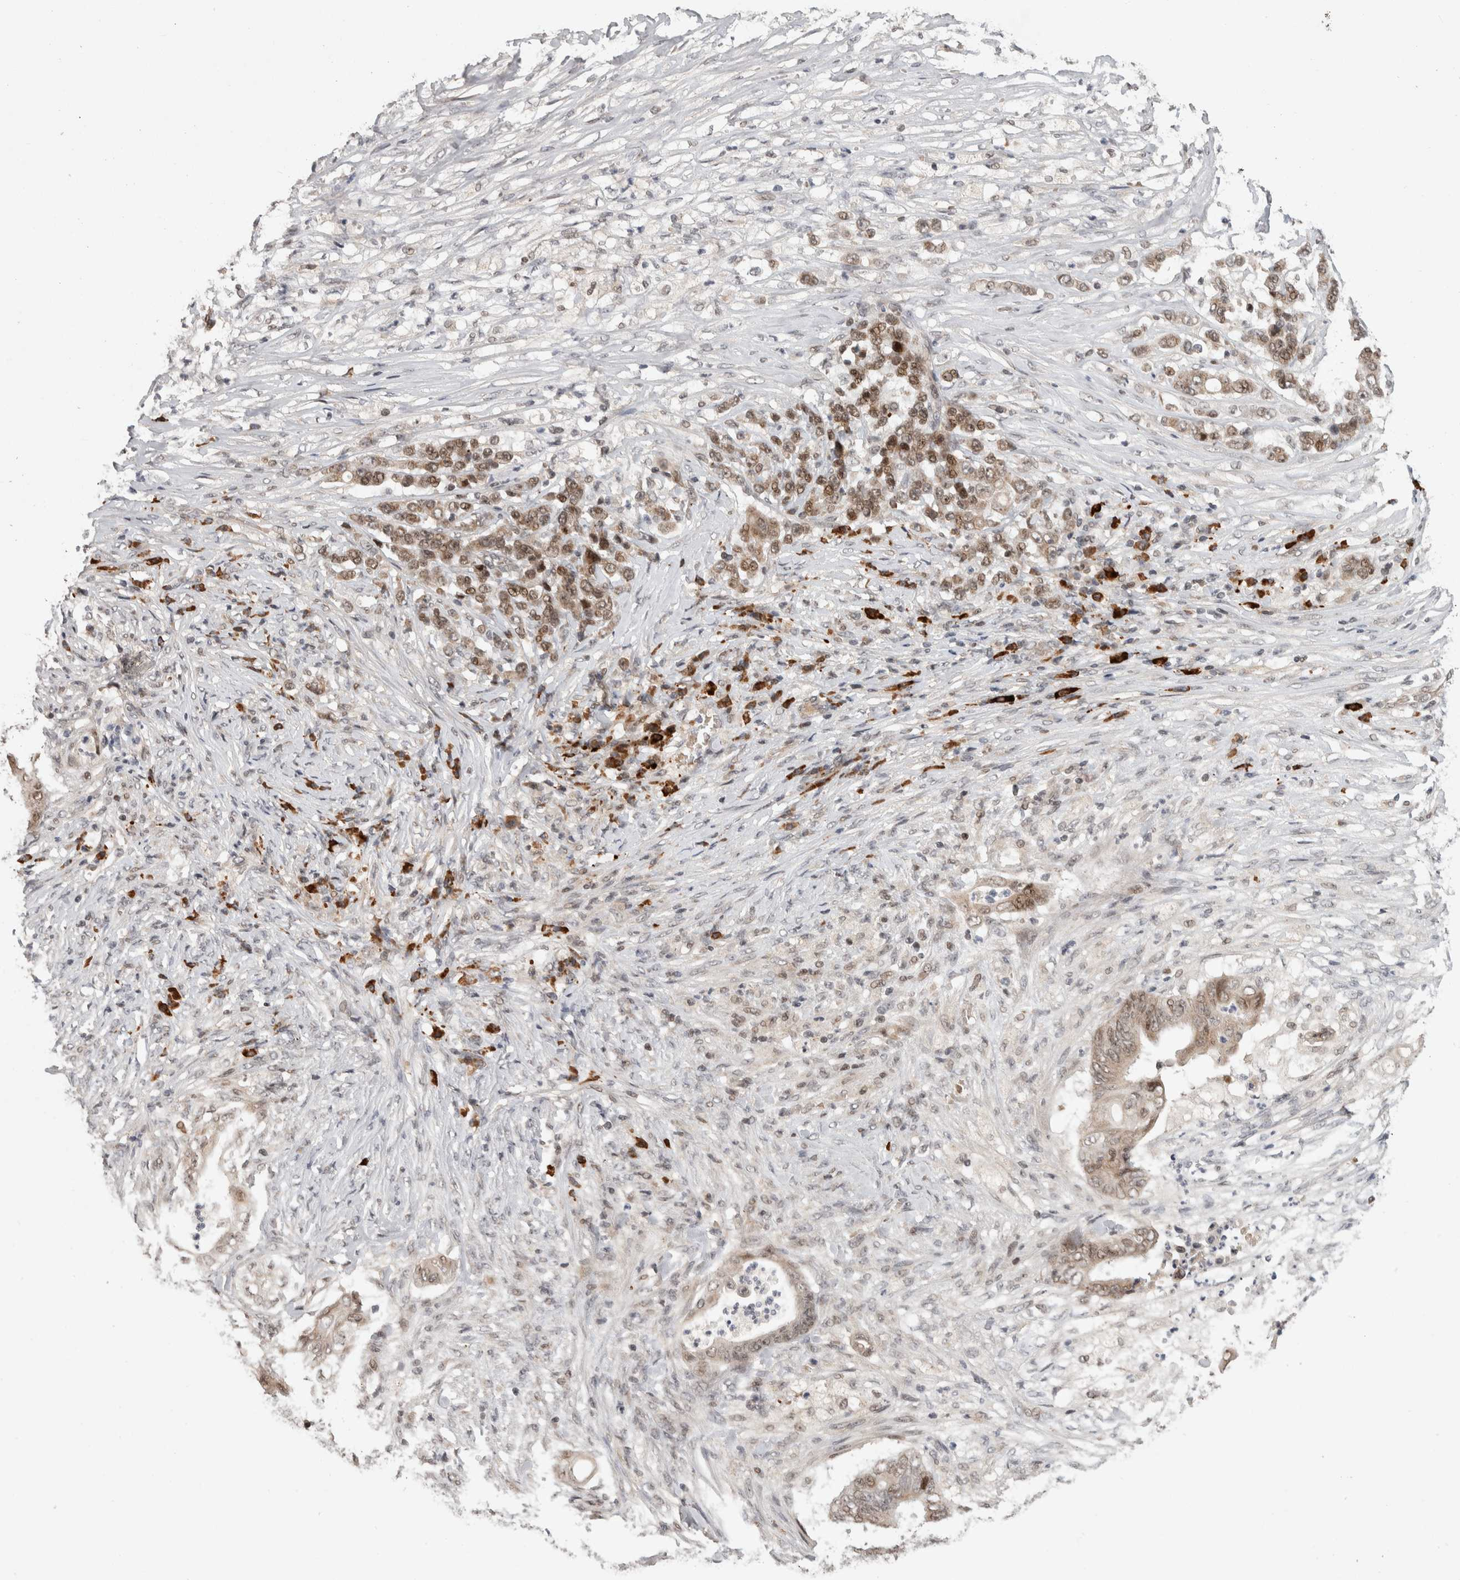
{"staining": {"intensity": "weak", "quantity": ">75%", "location": "cytoplasmic/membranous,nuclear"}, "tissue": "stomach cancer", "cell_type": "Tumor cells", "image_type": "cancer", "snomed": [{"axis": "morphology", "description": "Adenocarcinoma, NOS"}, {"axis": "topography", "description": "Stomach"}], "caption": "Brown immunohistochemical staining in stomach cancer reveals weak cytoplasmic/membranous and nuclear positivity in approximately >75% of tumor cells.", "gene": "ZNF592", "patient": {"sex": "female", "age": 73}}